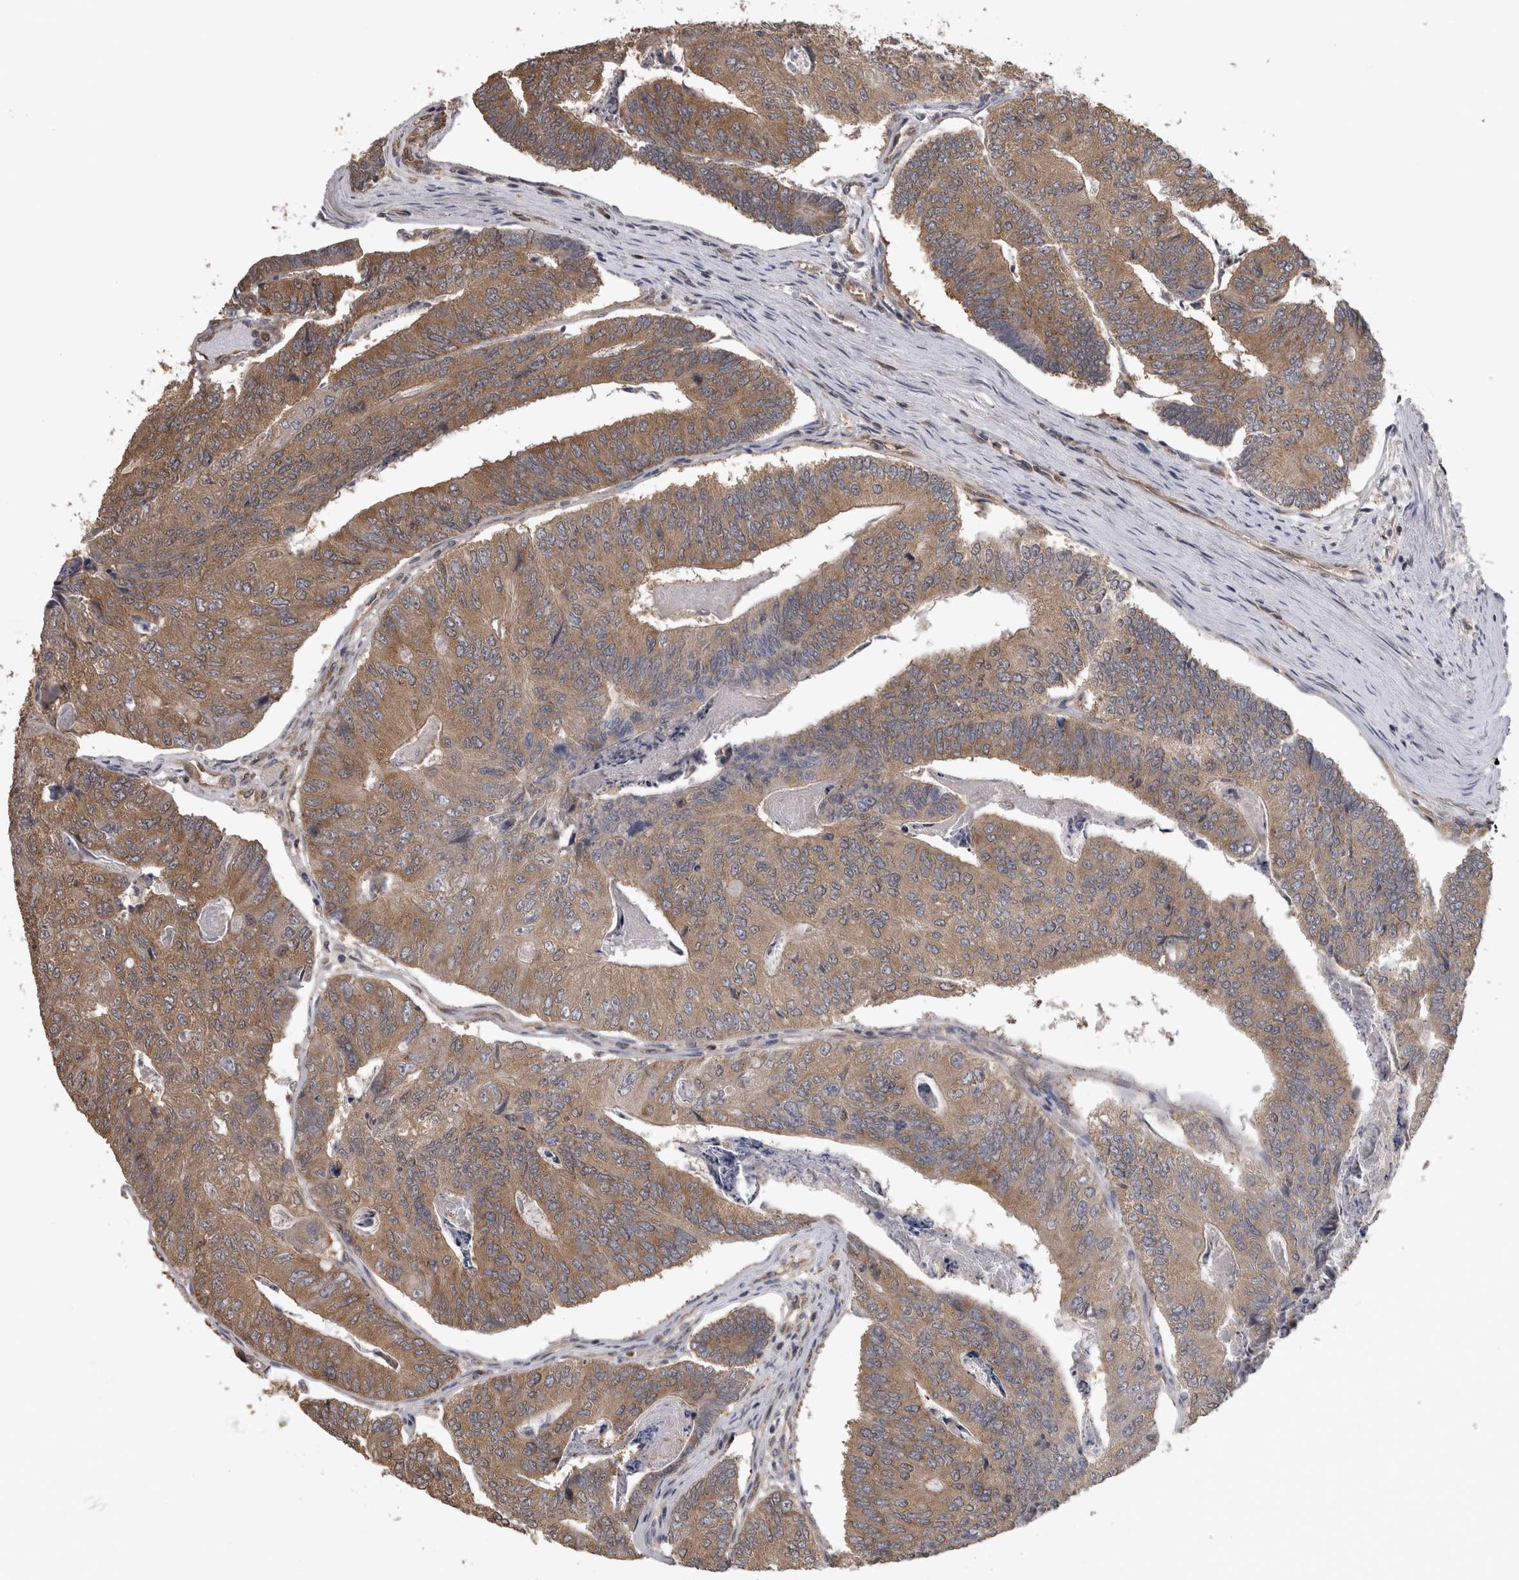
{"staining": {"intensity": "moderate", "quantity": ">75%", "location": "cytoplasmic/membranous"}, "tissue": "colorectal cancer", "cell_type": "Tumor cells", "image_type": "cancer", "snomed": [{"axis": "morphology", "description": "Adenocarcinoma, NOS"}, {"axis": "topography", "description": "Colon"}], "caption": "Immunohistochemistry (IHC) (DAB) staining of human colorectal cancer (adenocarcinoma) reveals moderate cytoplasmic/membranous protein expression in approximately >75% of tumor cells. (DAB (3,3'-diaminobenzidine) IHC with brightfield microscopy, high magnification).", "gene": "ATXN2", "patient": {"sex": "female", "age": 67}}